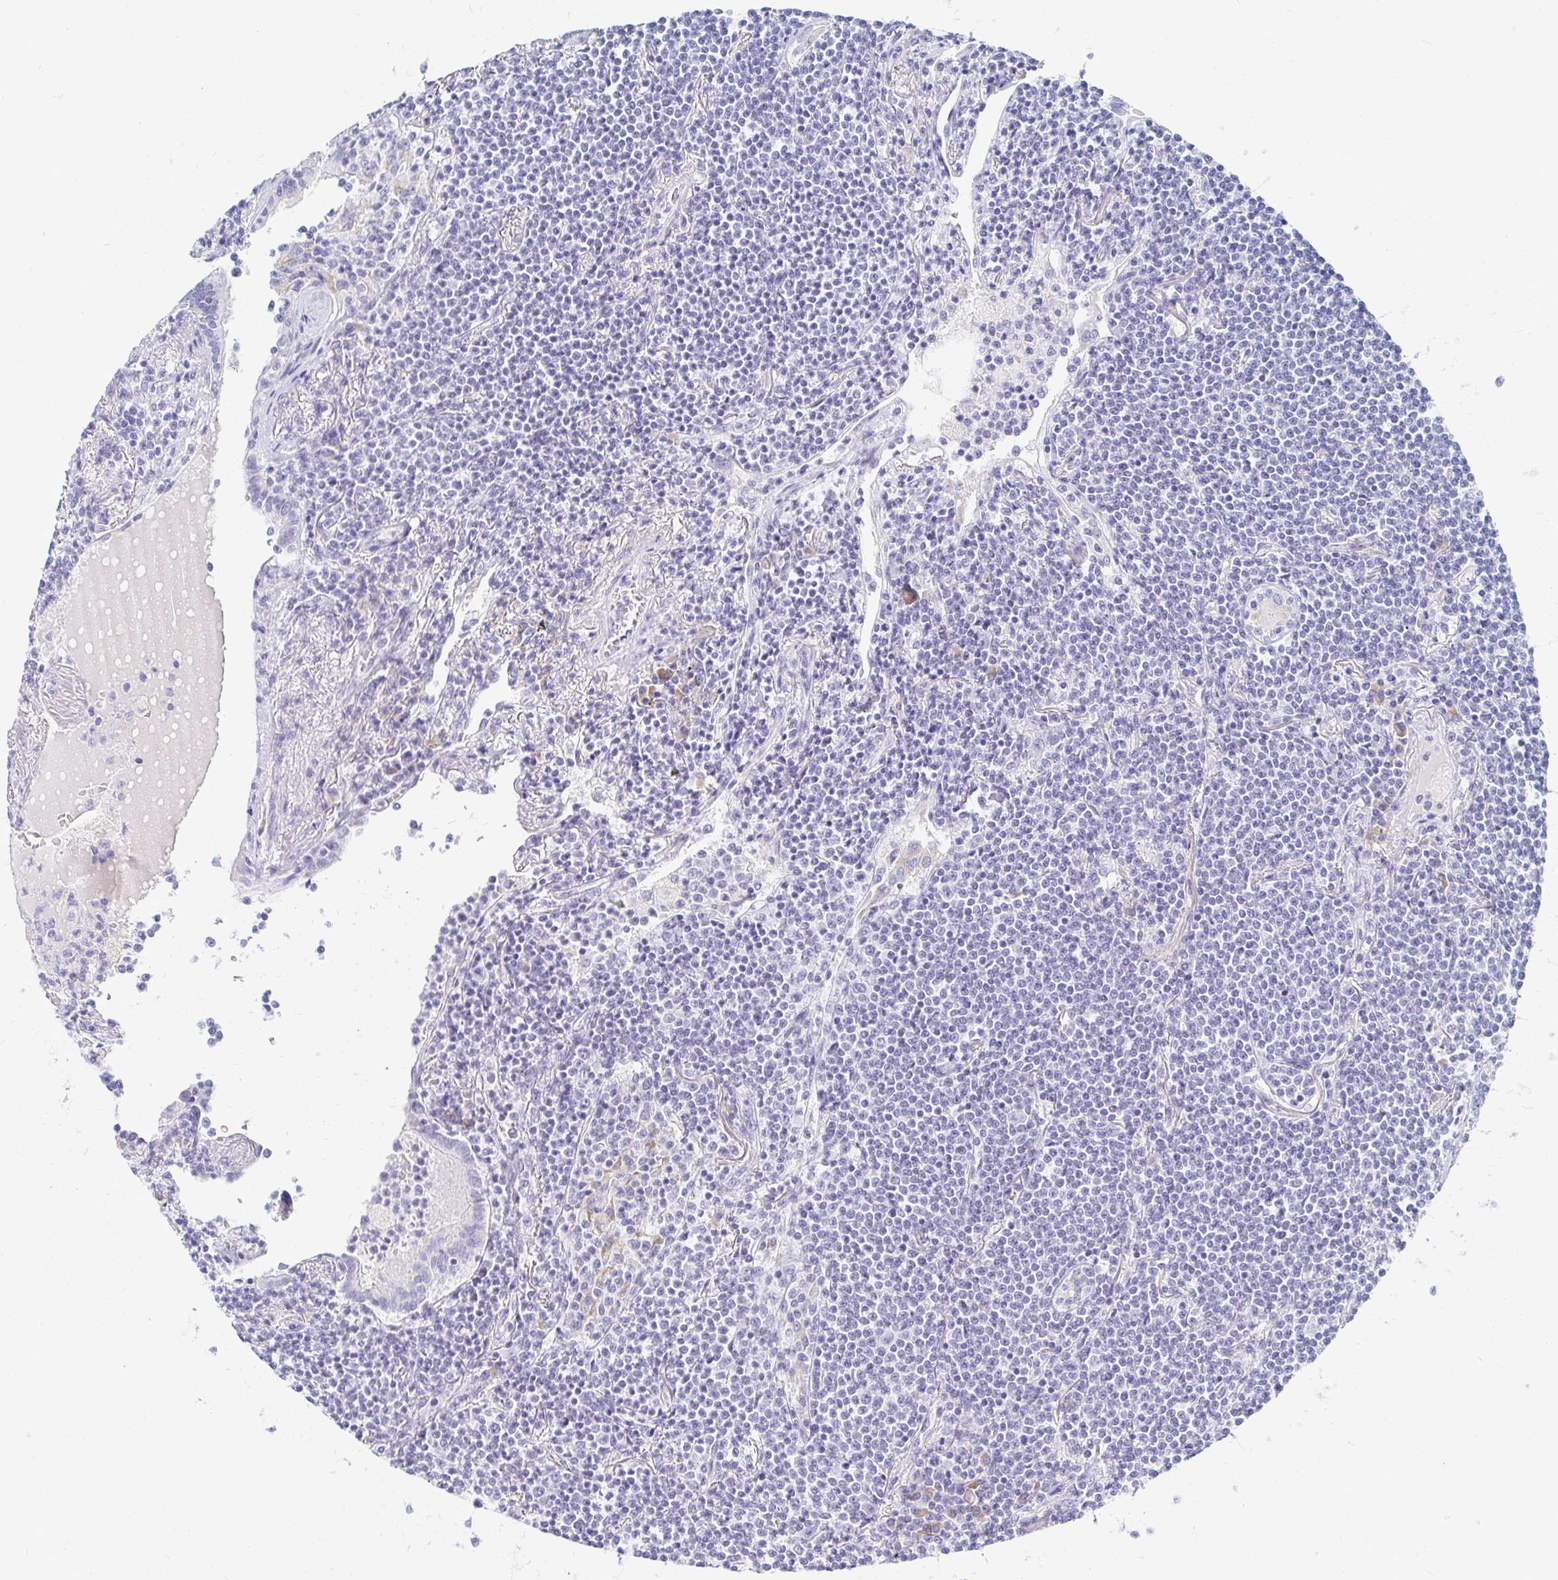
{"staining": {"intensity": "negative", "quantity": "none", "location": "none"}, "tissue": "lymphoma", "cell_type": "Tumor cells", "image_type": "cancer", "snomed": [{"axis": "morphology", "description": "Malignant lymphoma, non-Hodgkin's type, Low grade"}, {"axis": "topography", "description": "Lung"}], "caption": "IHC photomicrograph of neoplastic tissue: low-grade malignant lymphoma, non-Hodgkin's type stained with DAB (3,3'-diaminobenzidine) demonstrates no significant protein staining in tumor cells.", "gene": "MYLK2", "patient": {"sex": "female", "age": 71}}